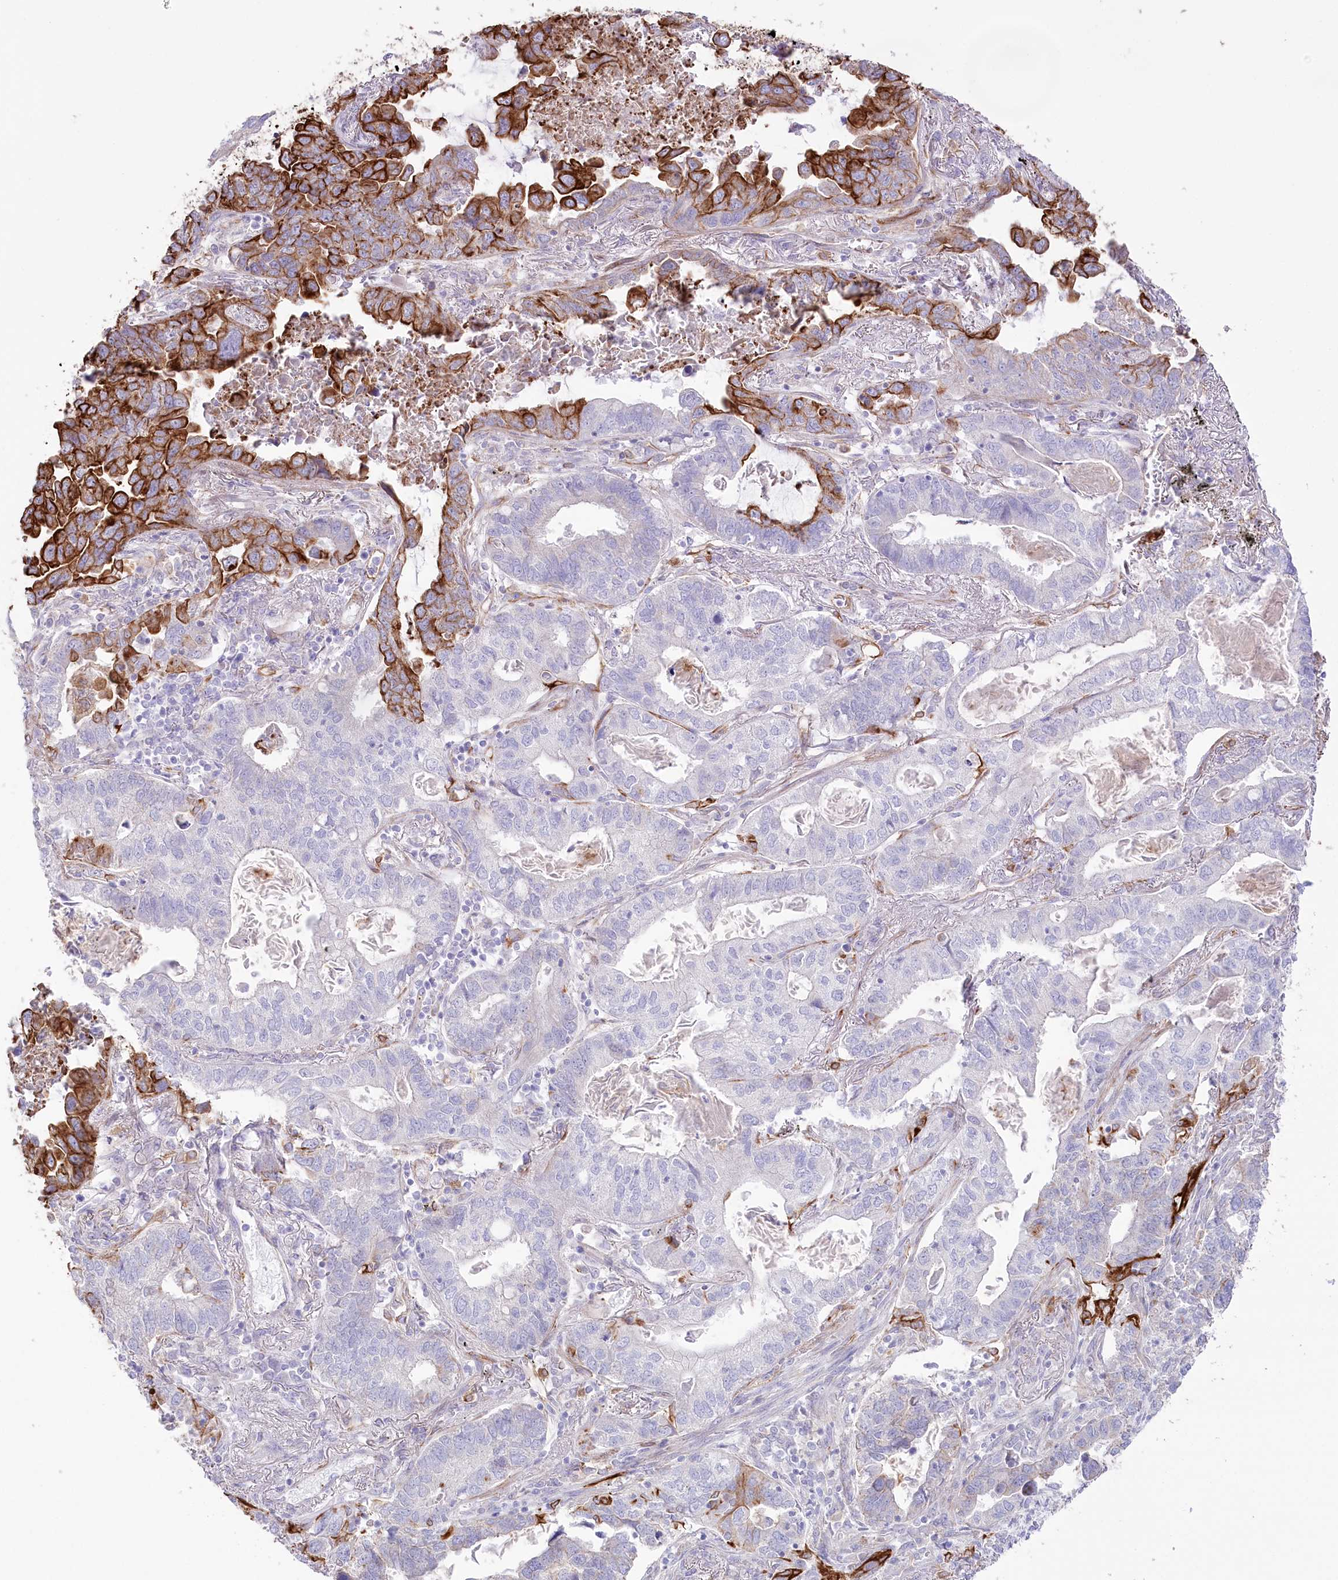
{"staining": {"intensity": "strong", "quantity": "<25%", "location": "cytoplasmic/membranous"}, "tissue": "lung cancer", "cell_type": "Tumor cells", "image_type": "cancer", "snomed": [{"axis": "morphology", "description": "Adenocarcinoma, NOS"}, {"axis": "topography", "description": "Lung"}], "caption": "Protein staining of lung adenocarcinoma tissue demonstrates strong cytoplasmic/membranous expression in about <25% of tumor cells. (DAB IHC, brown staining for protein, blue staining for nuclei).", "gene": "SLC39A10", "patient": {"sex": "male", "age": 67}}